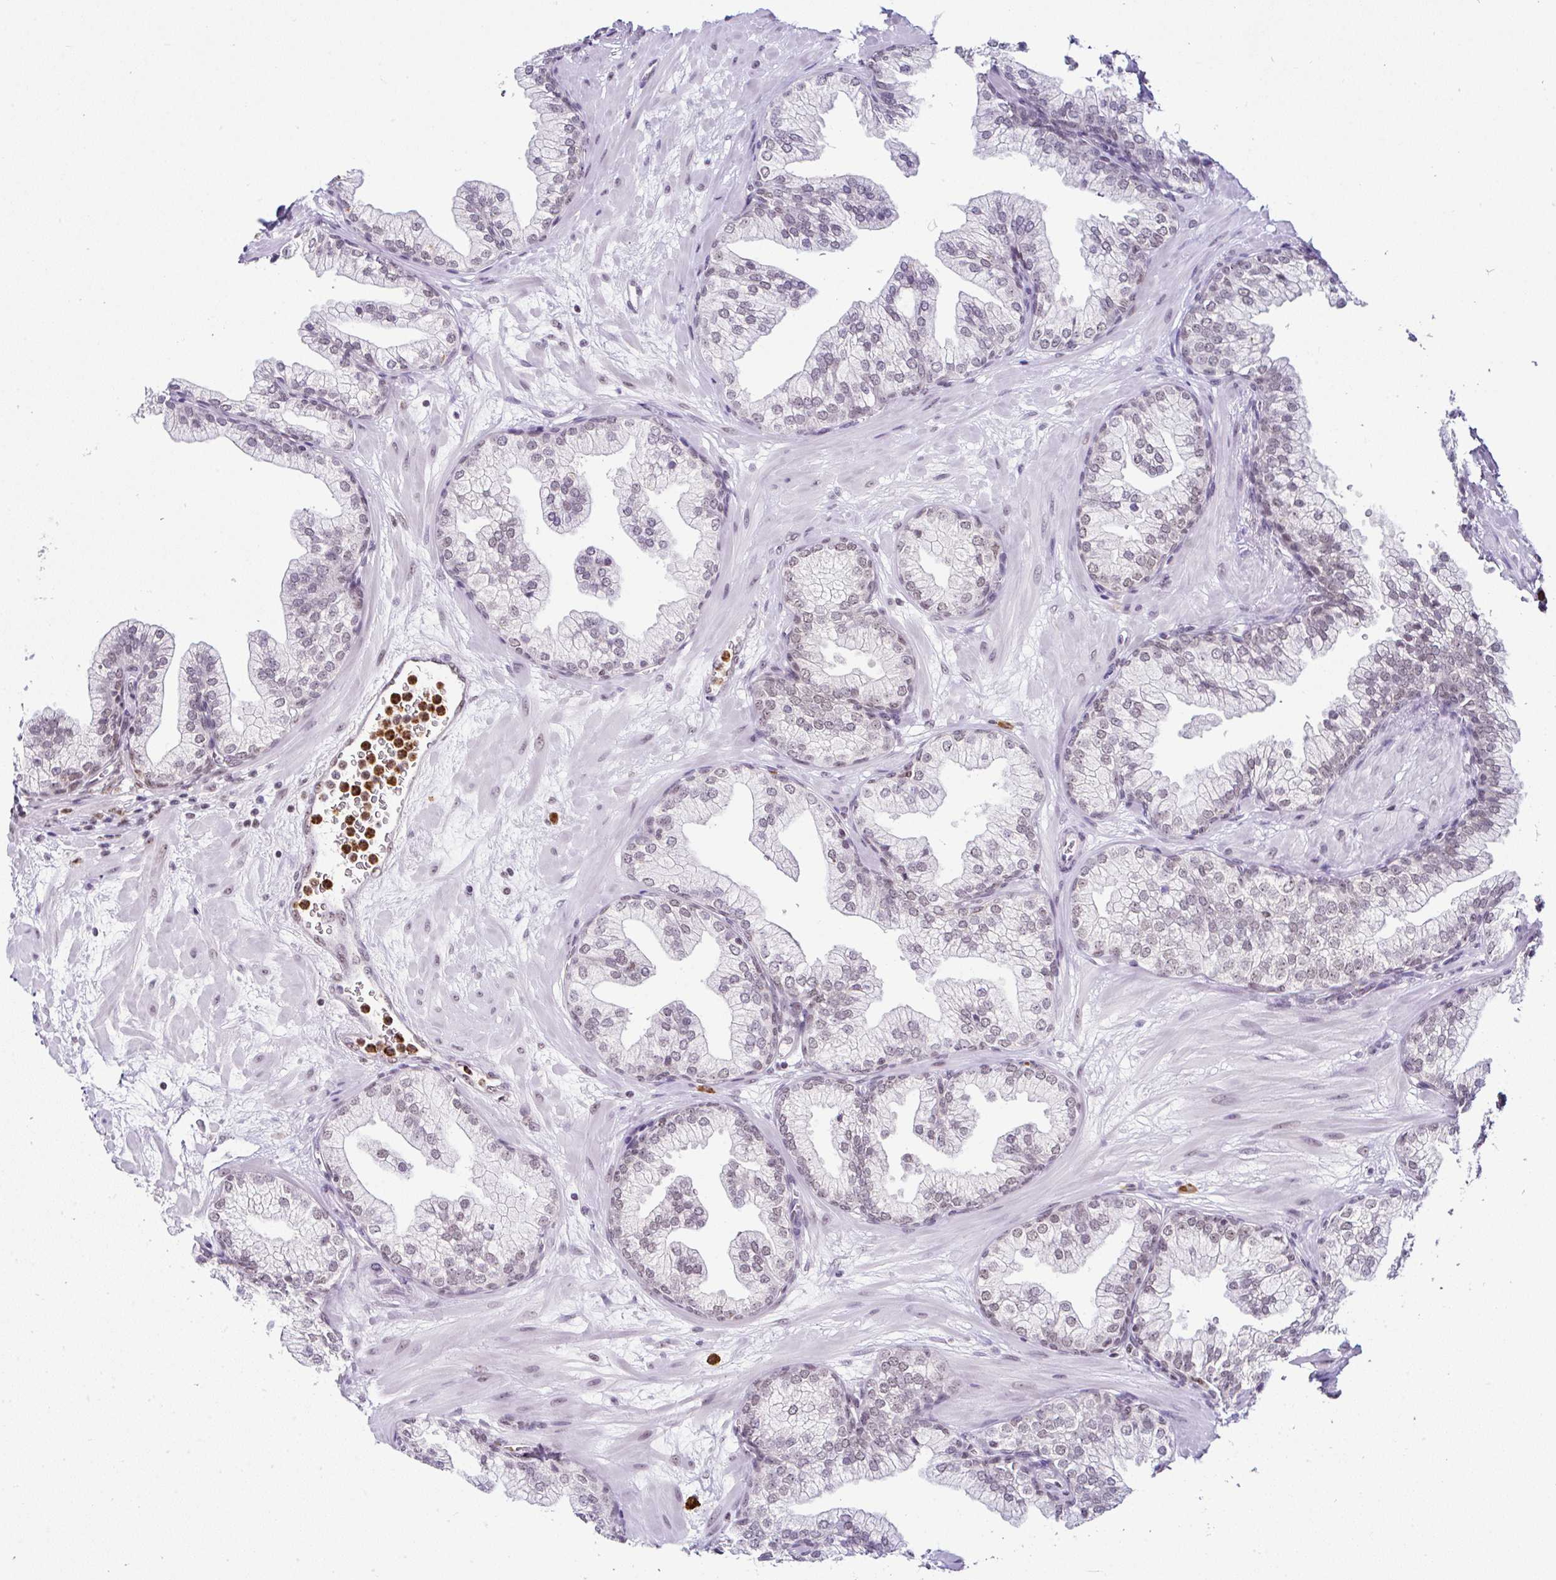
{"staining": {"intensity": "weak", "quantity": ">75%", "location": "nuclear"}, "tissue": "prostate", "cell_type": "Glandular cells", "image_type": "normal", "snomed": [{"axis": "morphology", "description": "Normal tissue, NOS"}, {"axis": "topography", "description": "Prostate"}, {"axis": "topography", "description": "Peripheral nerve tissue"}], "caption": "Prostate stained with a protein marker shows weak staining in glandular cells.", "gene": "PTPN2", "patient": {"sex": "male", "age": 61}}